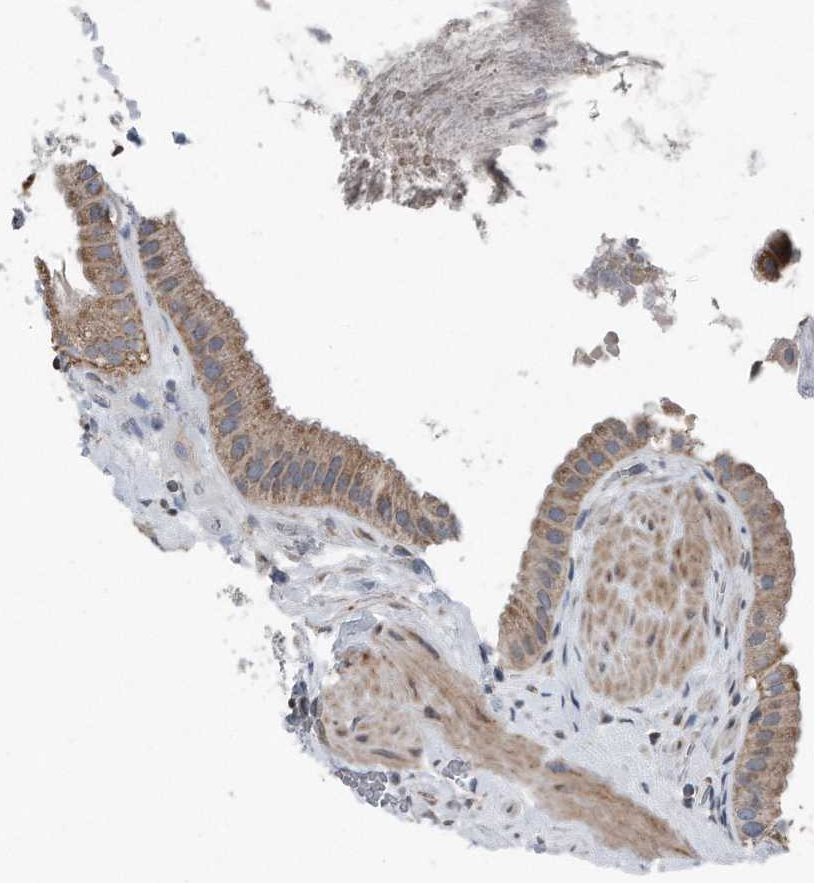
{"staining": {"intensity": "moderate", "quantity": ">75%", "location": "cytoplasmic/membranous"}, "tissue": "gallbladder", "cell_type": "Glandular cells", "image_type": "normal", "snomed": [{"axis": "morphology", "description": "Normal tissue, NOS"}, {"axis": "topography", "description": "Gallbladder"}], "caption": "Brown immunohistochemical staining in benign human gallbladder demonstrates moderate cytoplasmic/membranous staining in about >75% of glandular cells. The protein of interest is stained brown, and the nuclei are stained in blue (DAB (3,3'-diaminobenzidine) IHC with brightfield microscopy, high magnification).", "gene": "DST", "patient": {"sex": "male", "age": 55}}